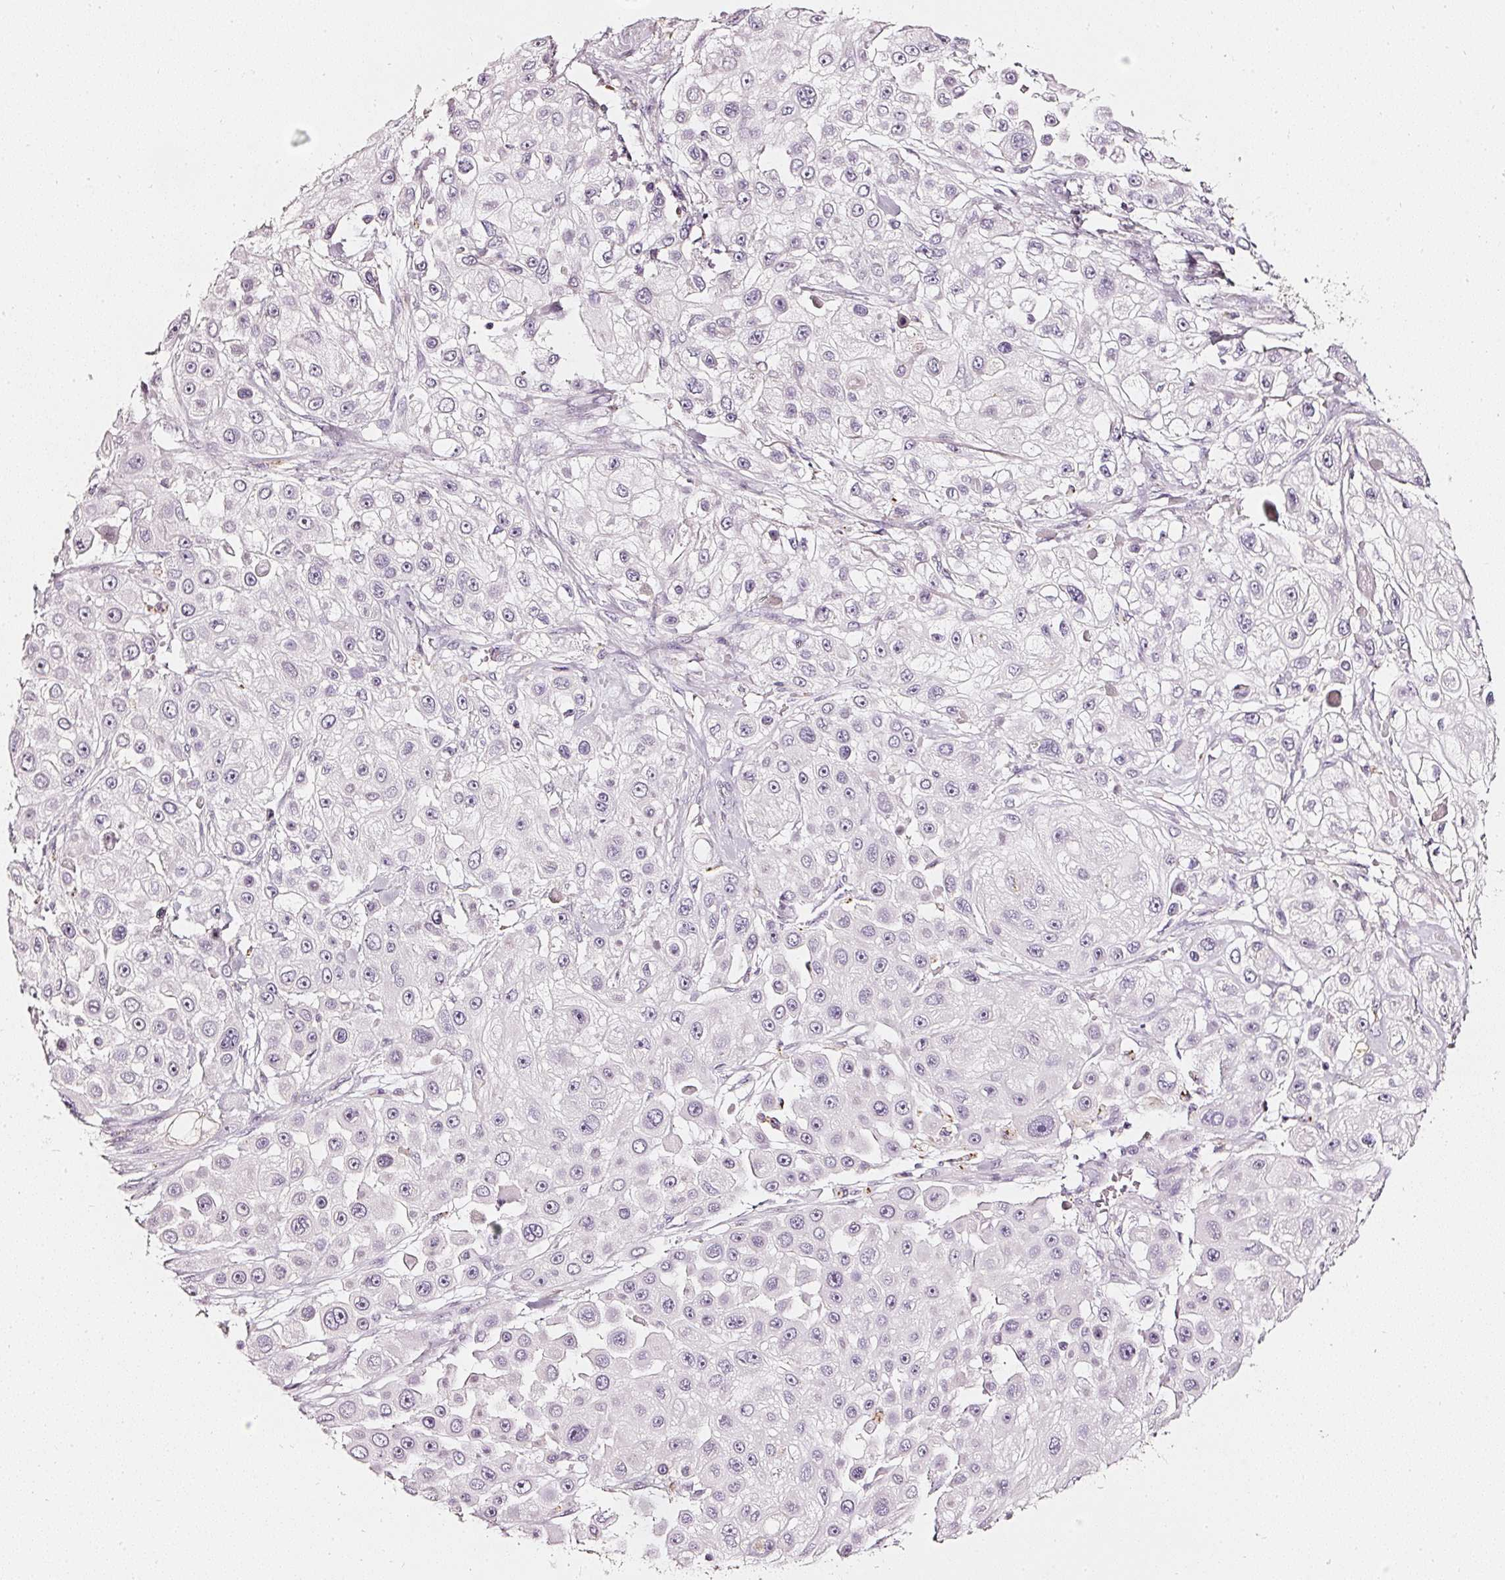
{"staining": {"intensity": "negative", "quantity": "none", "location": "none"}, "tissue": "skin cancer", "cell_type": "Tumor cells", "image_type": "cancer", "snomed": [{"axis": "morphology", "description": "Squamous cell carcinoma, NOS"}, {"axis": "topography", "description": "Skin"}], "caption": "DAB immunohistochemical staining of skin squamous cell carcinoma exhibits no significant positivity in tumor cells.", "gene": "CNP", "patient": {"sex": "male", "age": 67}}